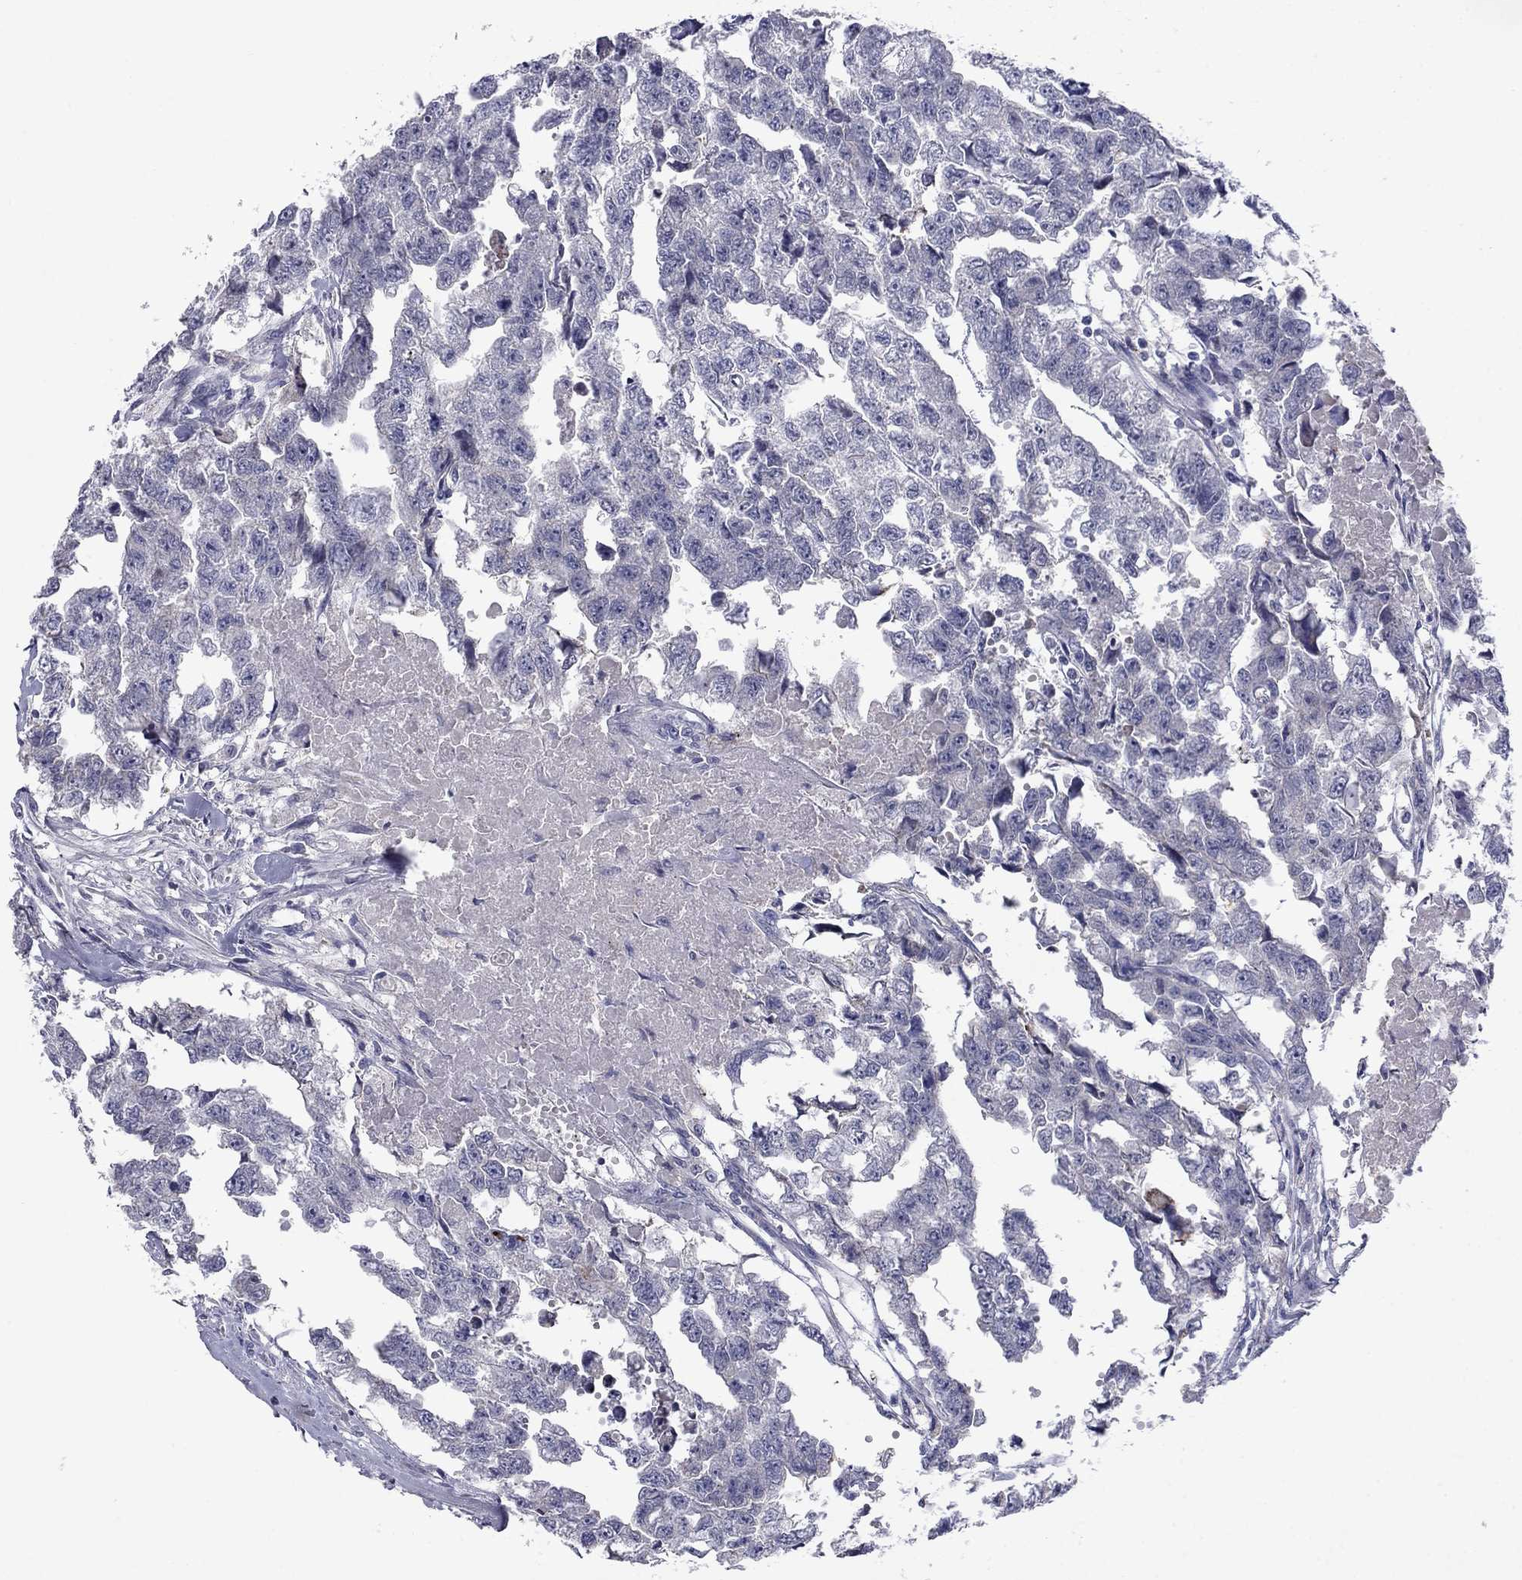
{"staining": {"intensity": "negative", "quantity": "none", "location": "none"}, "tissue": "testis cancer", "cell_type": "Tumor cells", "image_type": "cancer", "snomed": [{"axis": "morphology", "description": "Carcinoma, Embryonal, NOS"}, {"axis": "morphology", "description": "Teratoma, malignant, NOS"}, {"axis": "topography", "description": "Testis"}], "caption": "DAB (3,3'-diaminobenzidine) immunohistochemical staining of human testis cancer demonstrates no significant staining in tumor cells.", "gene": "CACNA1A", "patient": {"sex": "male", "age": 44}}